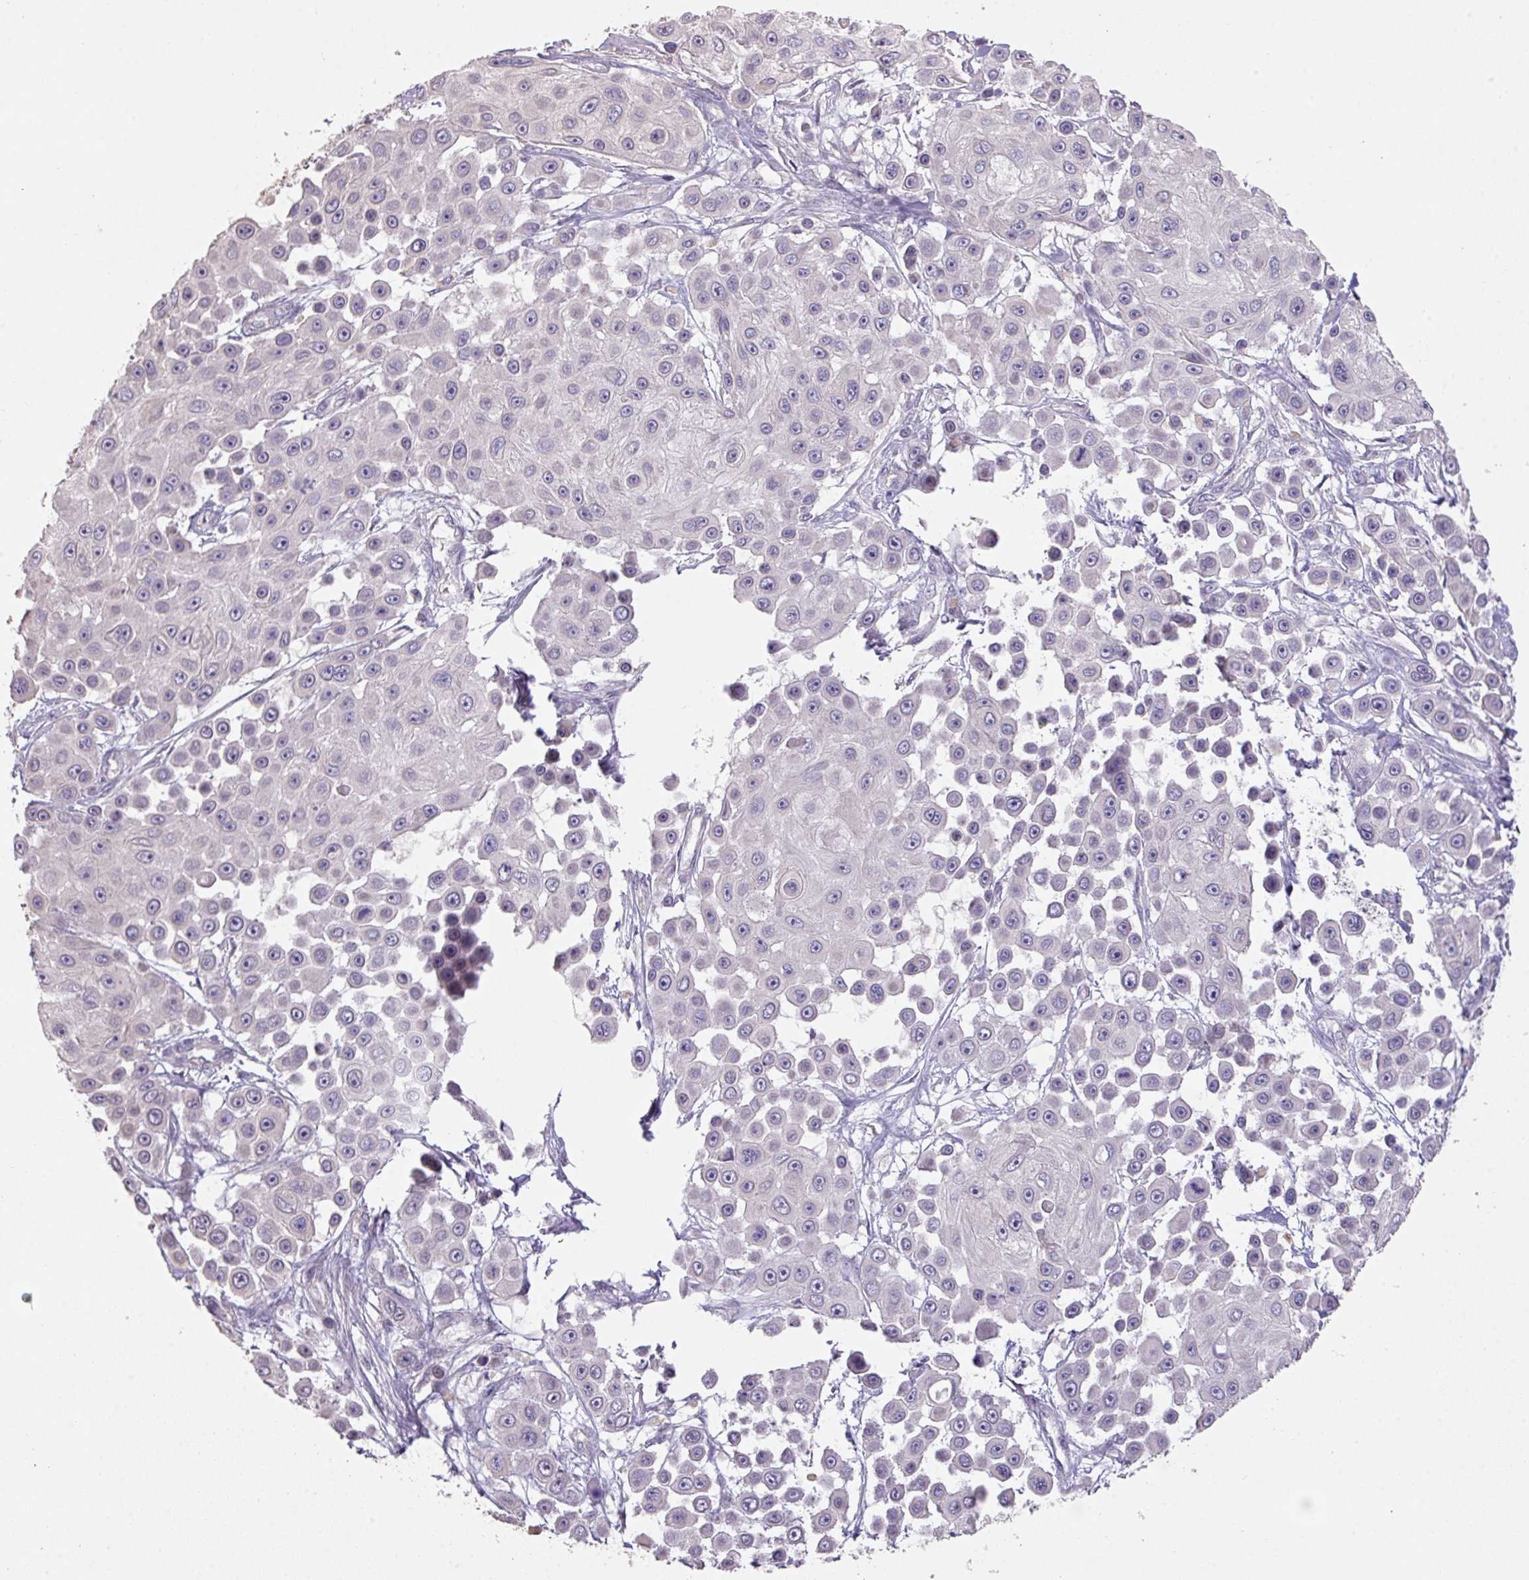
{"staining": {"intensity": "negative", "quantity": "none", "location": "none"}, "tissue": "skin cancer", "cell_type": "Tumor cells", "image_type": "cancer", "snomed": [{"axis": "morphology", "description": "Squamous cell carcinoma, NOS"}, {"axis": "topography", "description": "Skin"}], "caption": "IHC of skin cancer (squamous cell carcinoma) exhibits no expression in tumor cells. (DAB immunohistochemistry (IHC) visualized using brightfield microscopy, high magnification).", "gene": "PRADC1", "patient": {"sex": "male", "age": 67}}